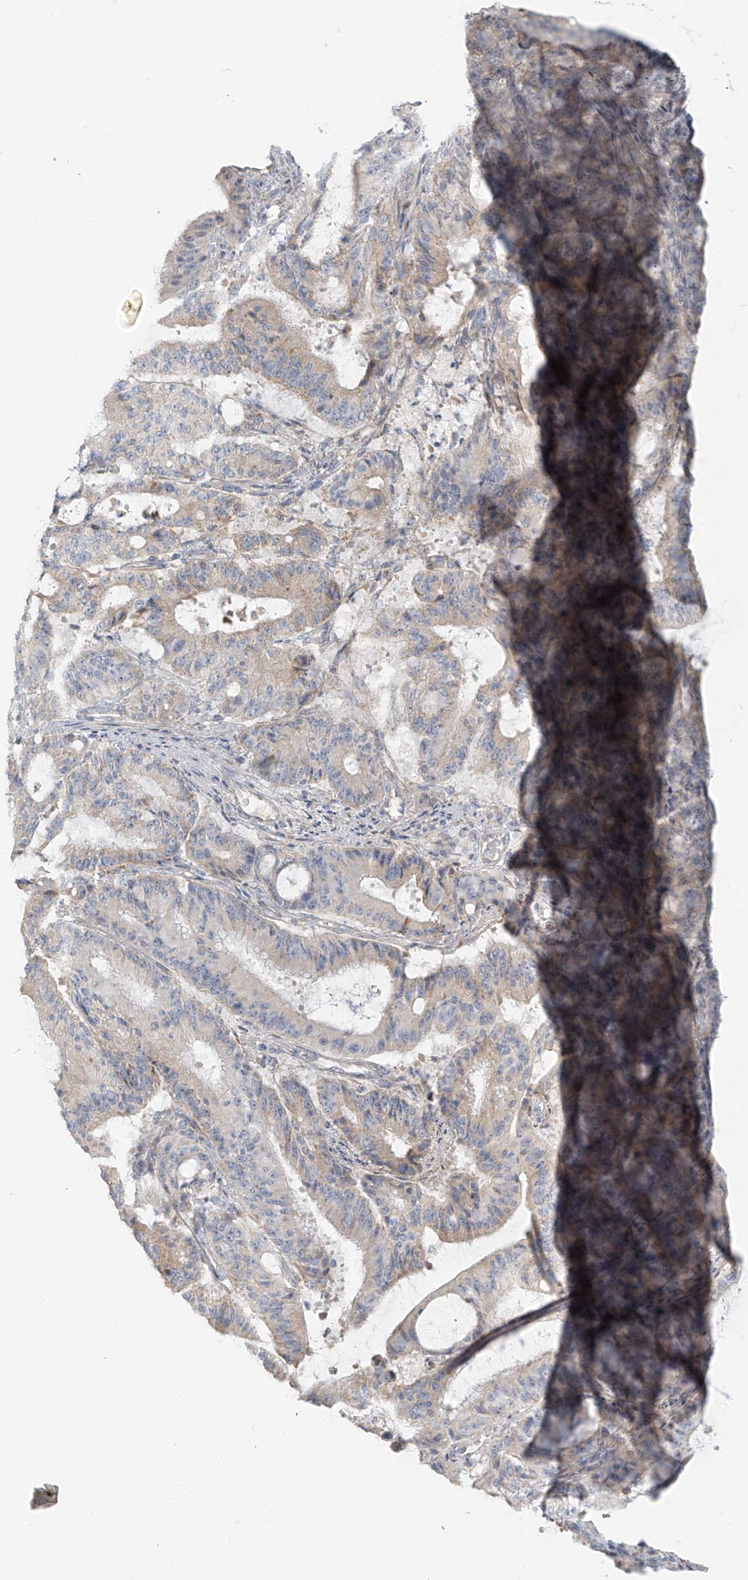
{"staining": {"intensity": "weak", "quantity": "<25%", "location": "cytoplasmic/membranous"}, "tissue": "liver cancer", "cell_type": "Tumor cells", "image_type": "cancer", "snomed": [{"axis": "morphology", "description": "Normal tissue, NOS"}, {"axis": "morphology", "description": "Cholangiocarcinoma"}, {"axis": "topography", "description": "Liver"}, {"axis": "topography", "description": "Peripheral nerve tissue"}], "caption": "The photomicrograph demonstrates no significant expression in tumor cells of liver cholangiocarcinoma.", "gene": "UST", "patient": {"sex": "female", "age": 73}}